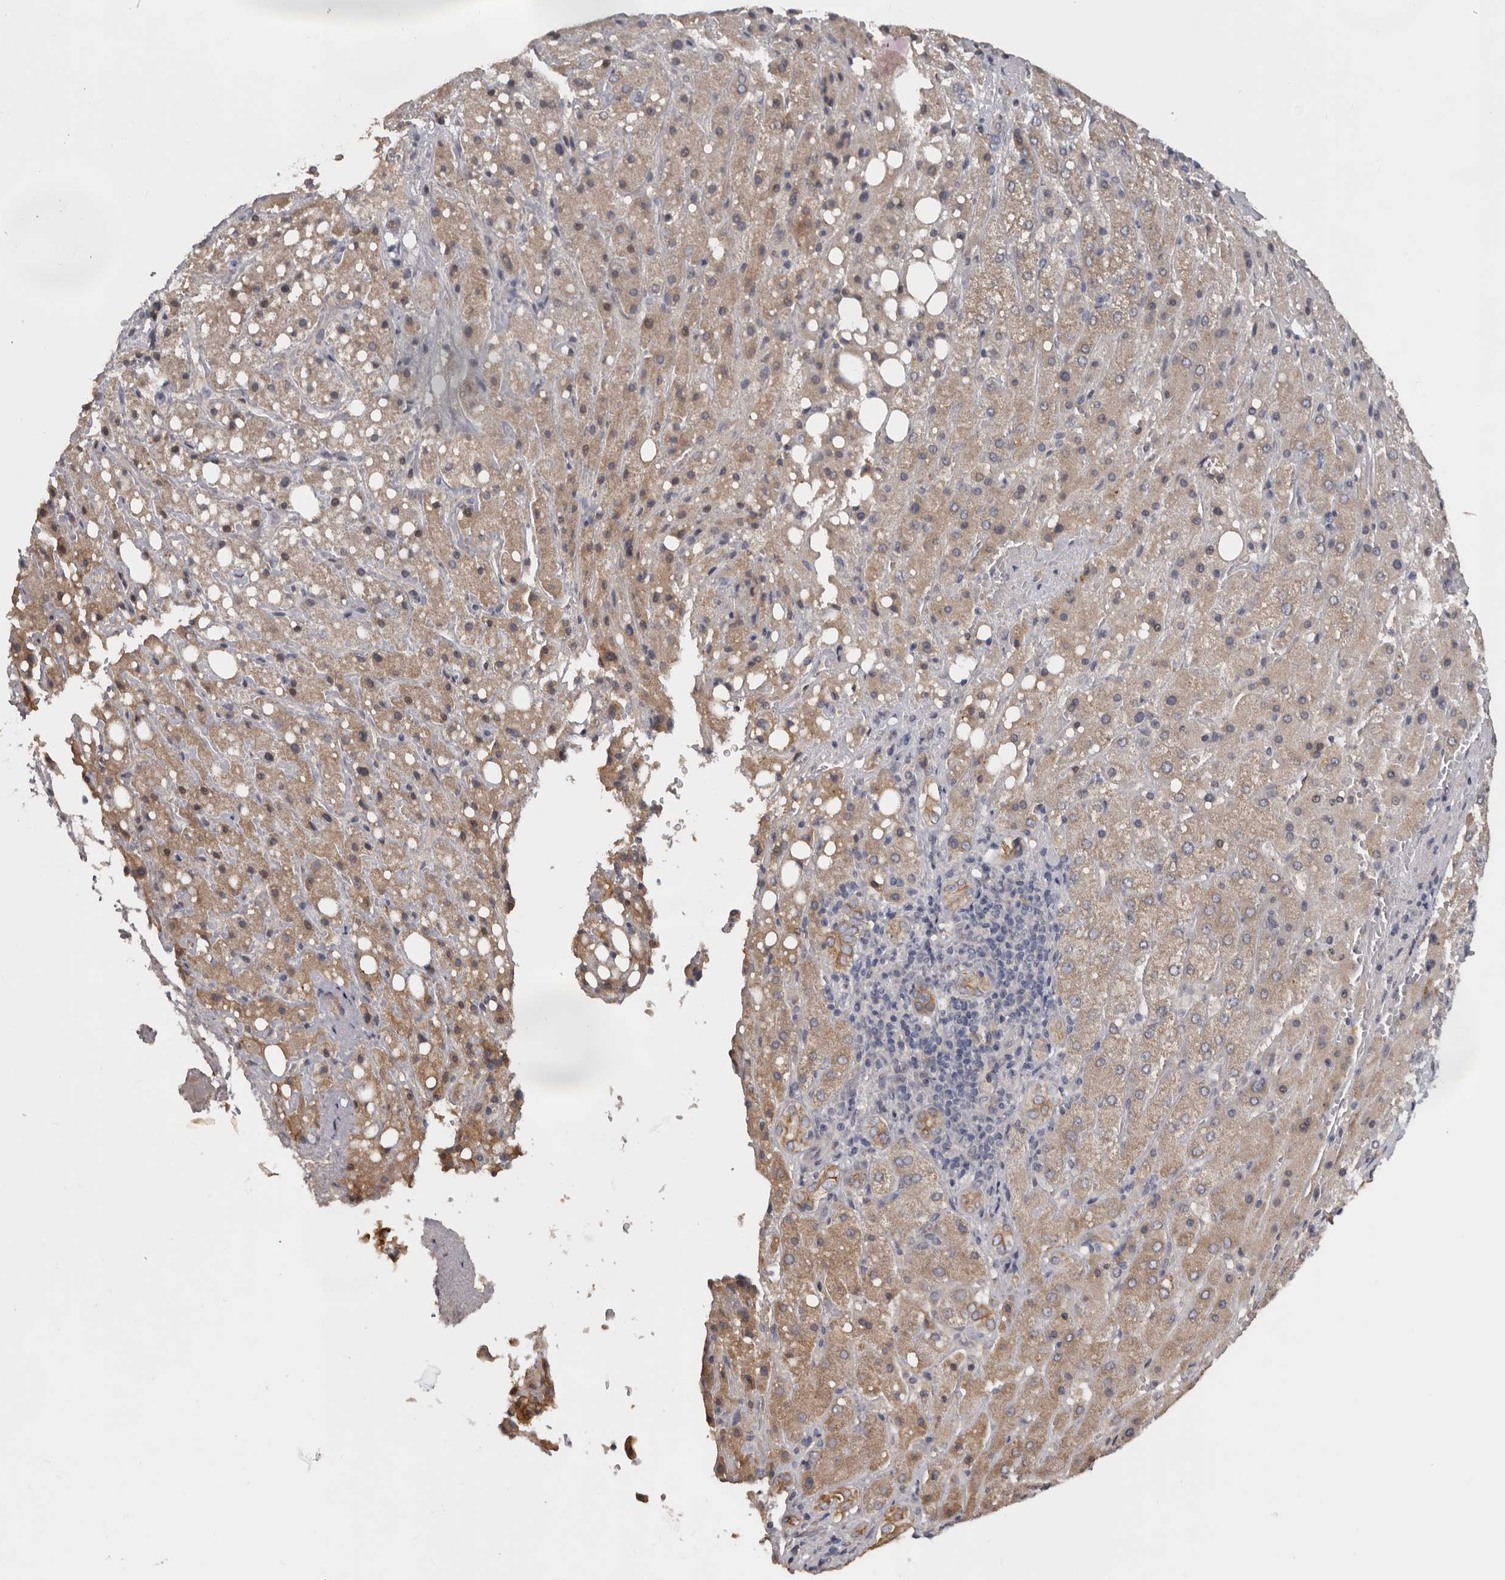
{"staining": {"intensity": "weak", "quantity": "25%-75%", "location": "cytoplasmic/membranous"}, "tissue": "liver cancer", "cell_type": "Tumor cells", "image_type": "cancer", "snomed": [{"axis": "morphology", "description": "Carcinoma, Hepatocellular, NOS"}, {"axis": "topography", "description": "Liver"}], "caption": "Hepatocellular carcinoma (liver) was stained to show a protein in brown. There is low levels of weak cytoplasmic/membranous expression in about 25%-75% of tumor cells.", "gene": "NMUR1", "patient": {"sex": "male", "age": 80}}